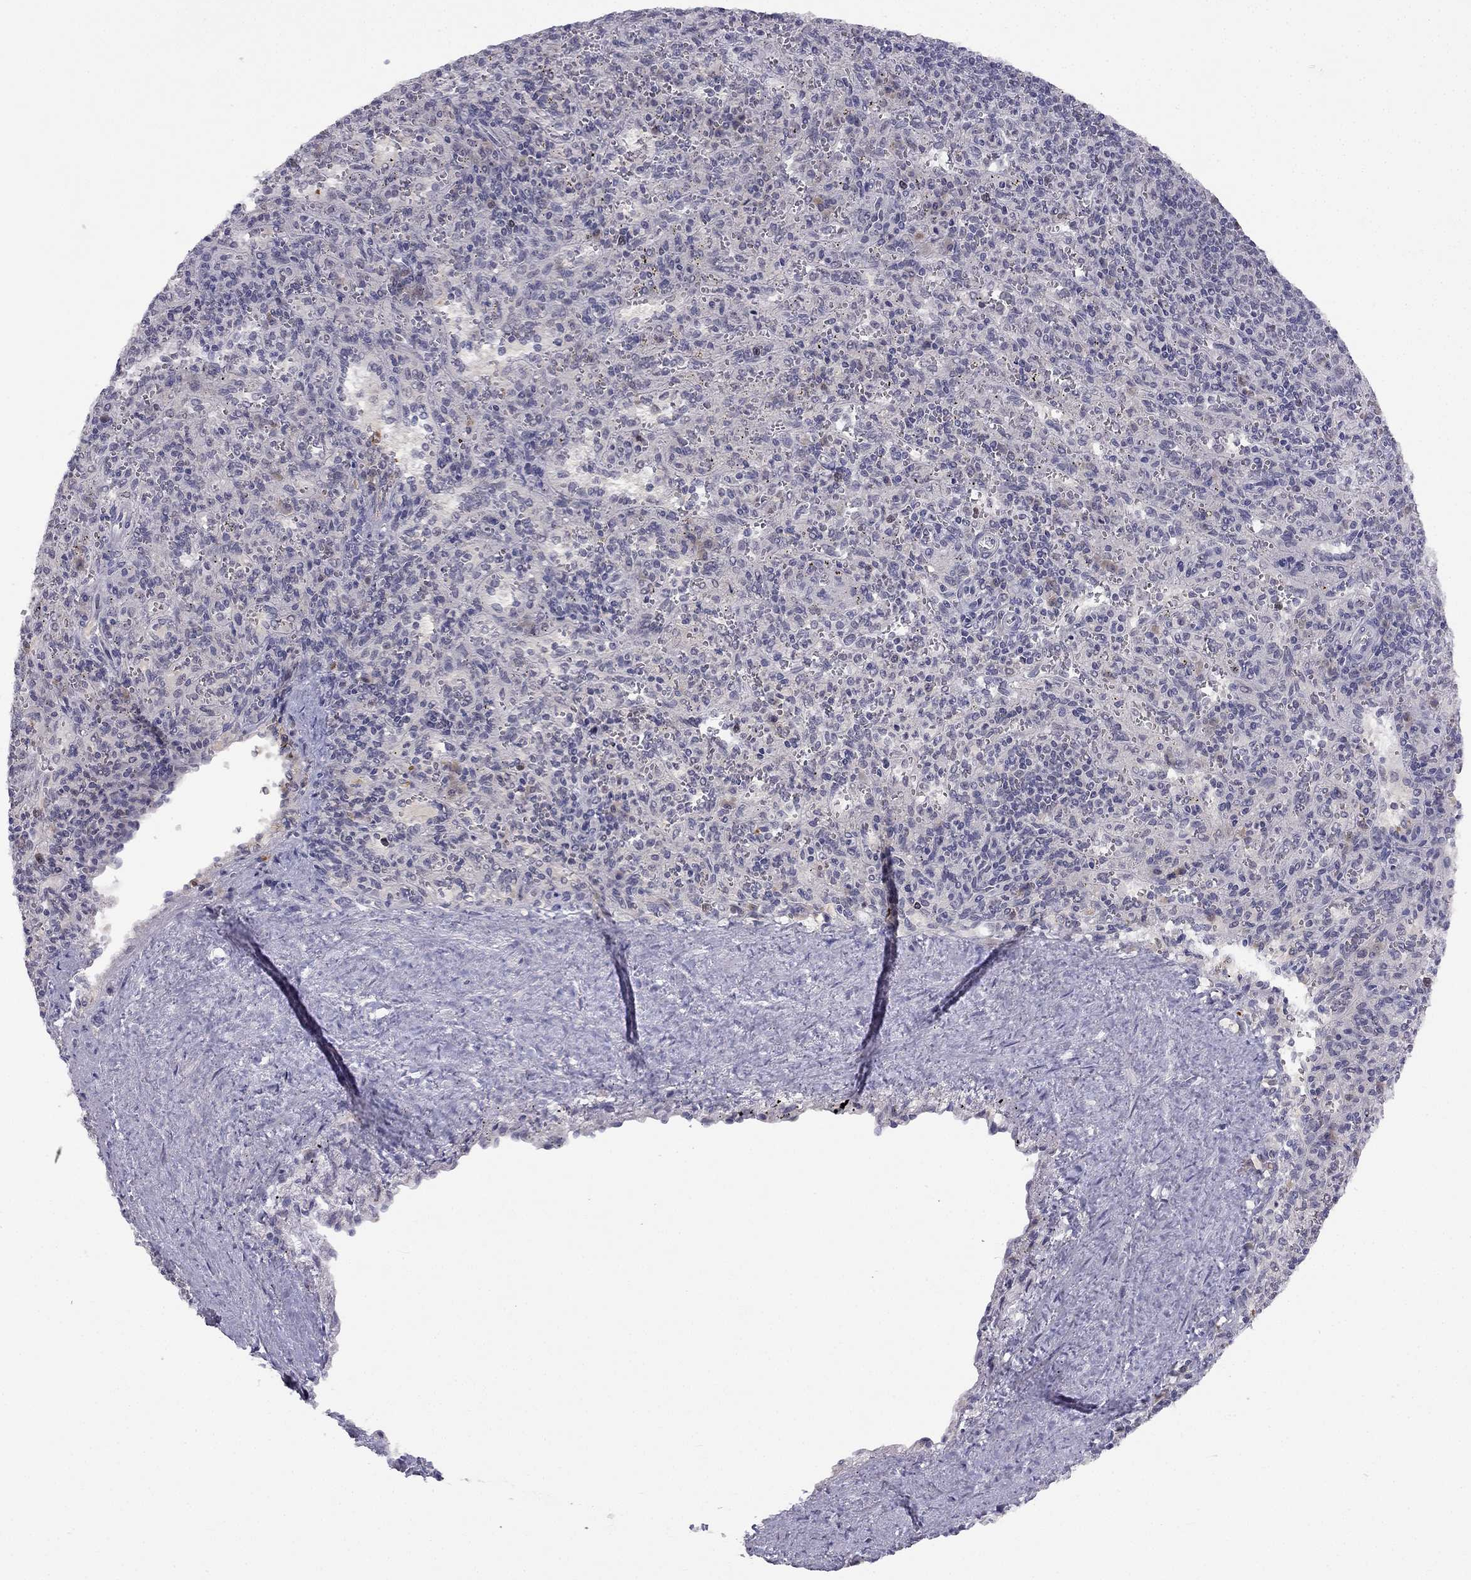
{"staining": {"intensity": "negative", "quantity": "none", "location": "none"}, "tissue": "spleen", "cell_type": "Cells in red pulp", "image_type": "normal", "snomed": [{"axis": "morphology", "description": "Normal tissue, NOS"}, {"axis": "topography", "description": "Spleen"}], "caption": "IHC of normal spleen shows no staining in cells in red pulp.", "gene": "C16orf89", "patient": {"sex": "male", "age": 57}}